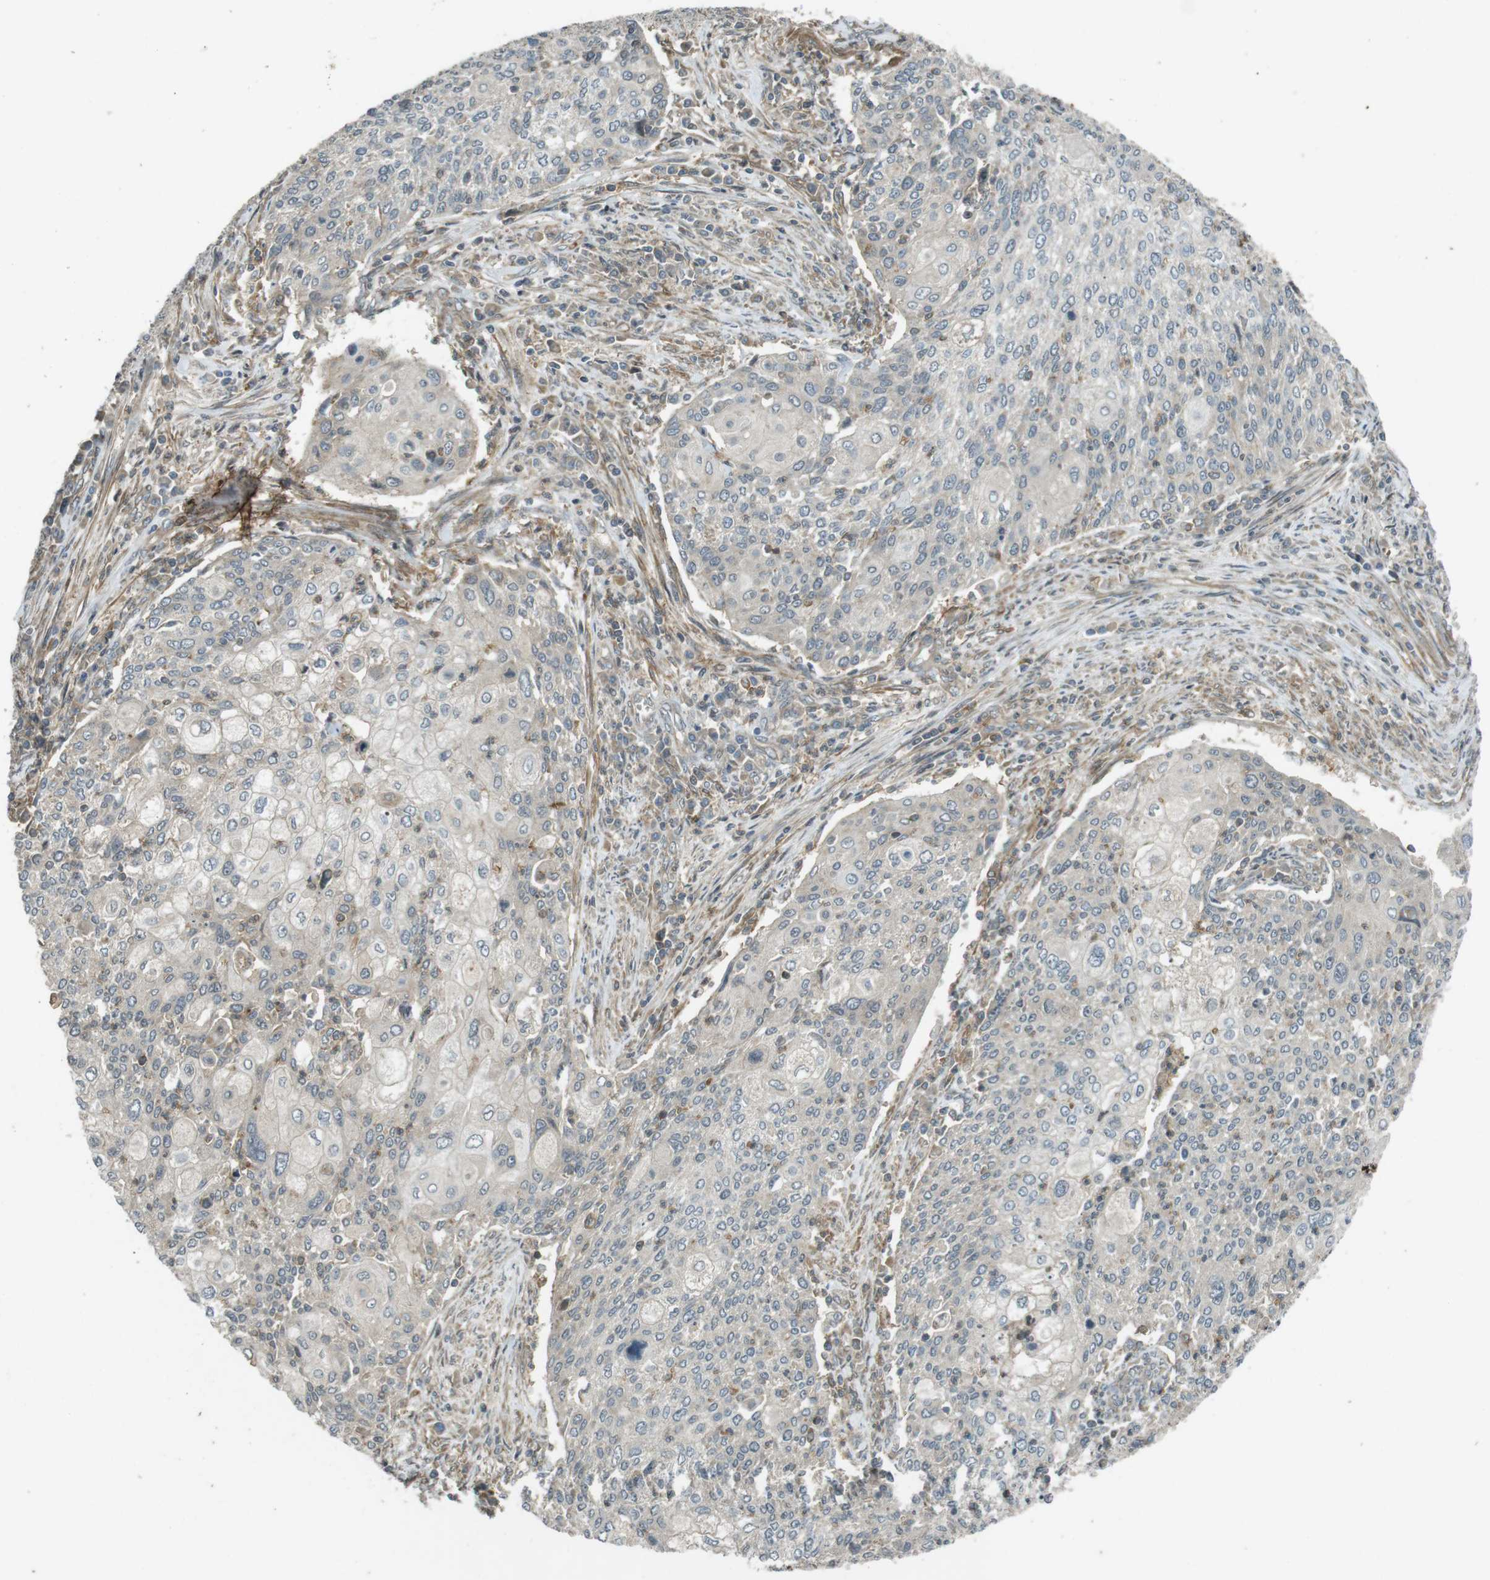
{"staining": {"intensity": "negative", "quantity": "none", "location": "none"}, "tissue": "cervical cancer", "cell_type": "Tumor cells", "image_type": "cancer", "snomed": [{"axis": "morphology", "description": "Squamous cell carcinoma, NOS"}, {"axis": "topography", "description": "Cervix"}], "caption": "Human cervical squamous cell carcinoma stained for a protein using immunohistochemistry shows no staining in tumor cells.", "gene": "ZYX", "patient": {"sex": "female", "age": 40}}